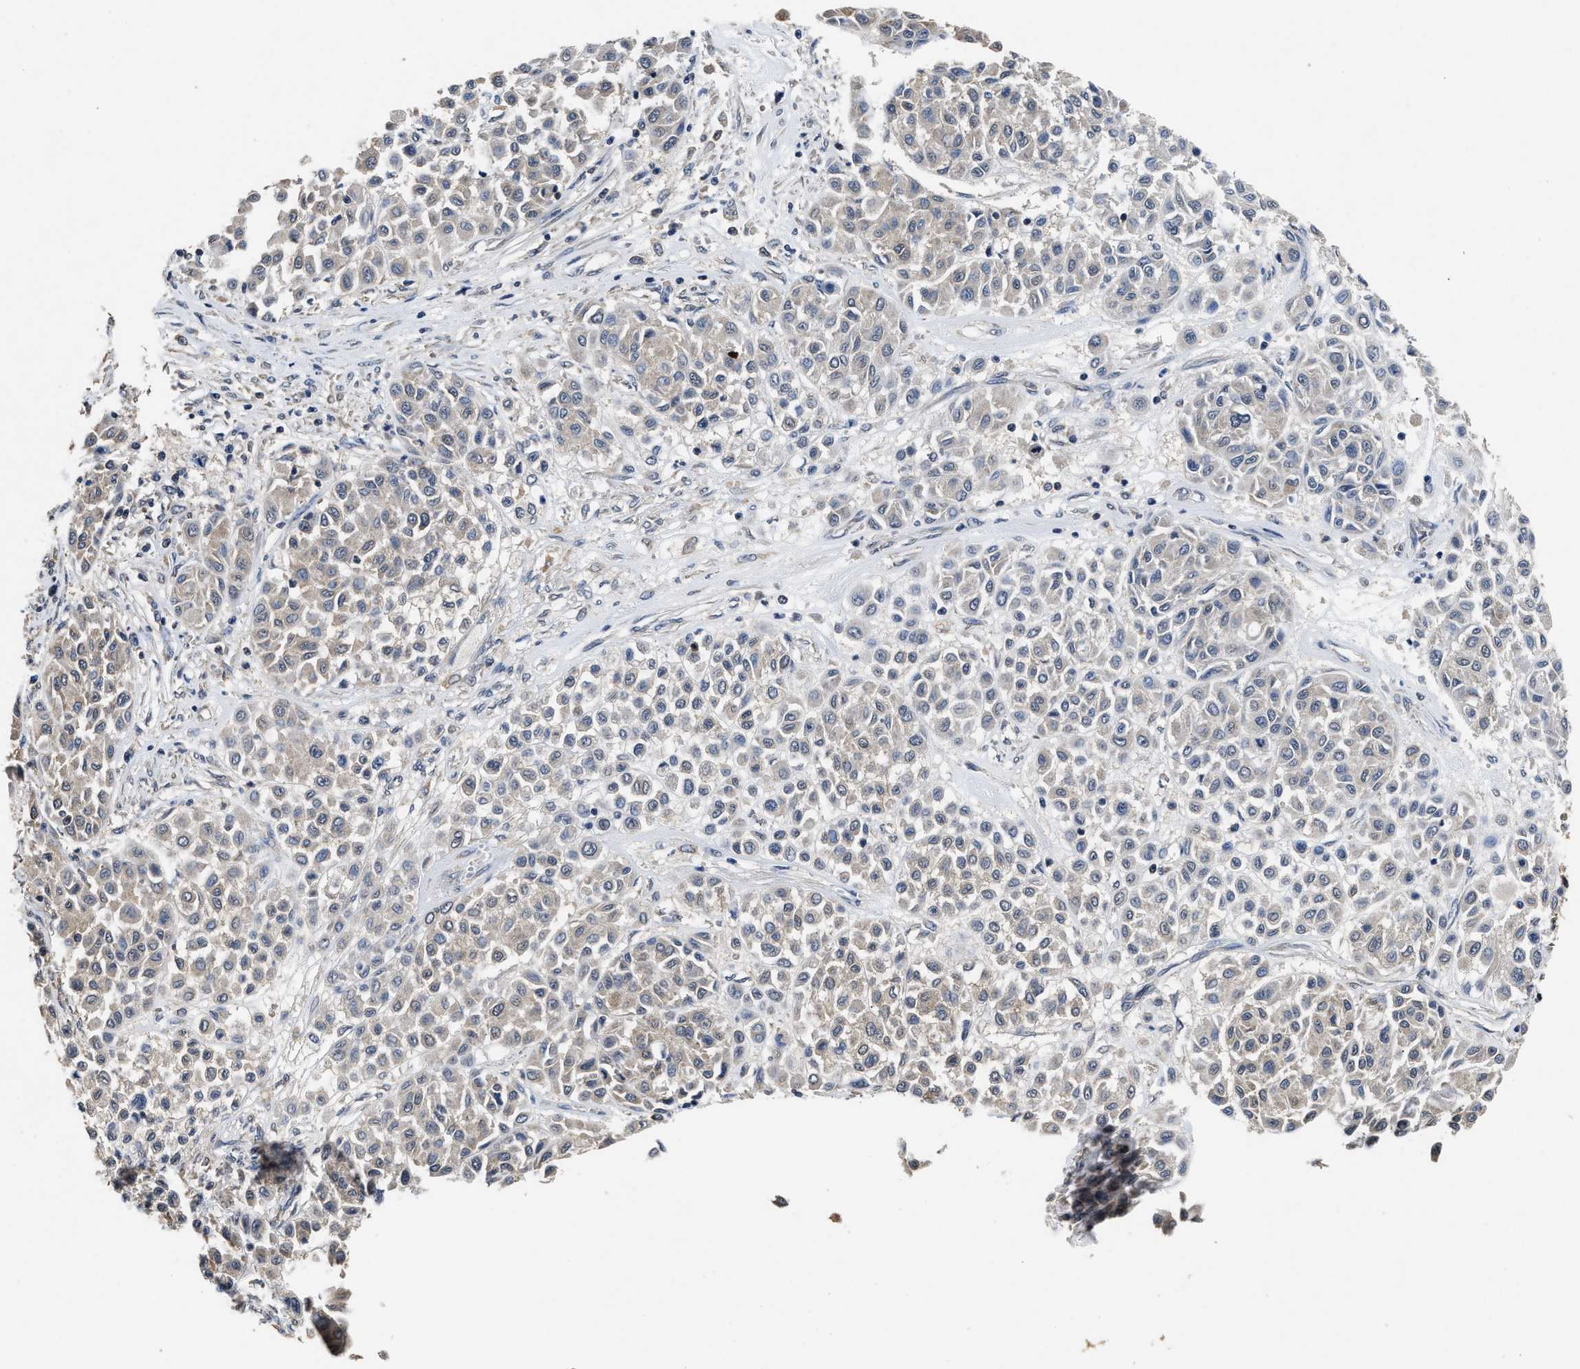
{"staining": {"intensity": "weak", "quantity": "<25%", "location": "cytoplasmic/membranous"}, "tissue": "melanoma", "cell_type": "Tumor cells", "image_type": "cancer", "snomed": [{"axis": "morphology", "description": "Malignant melanoma, Metastatic site"}, {"axis": "topography", "description": "Soft tissue"}], "caption": "Protein analysis of melanoma demonstrates no significant staining in tumor cells.", "gene": "ACAT2", "patient": {"sex": "male", "age": 41}}